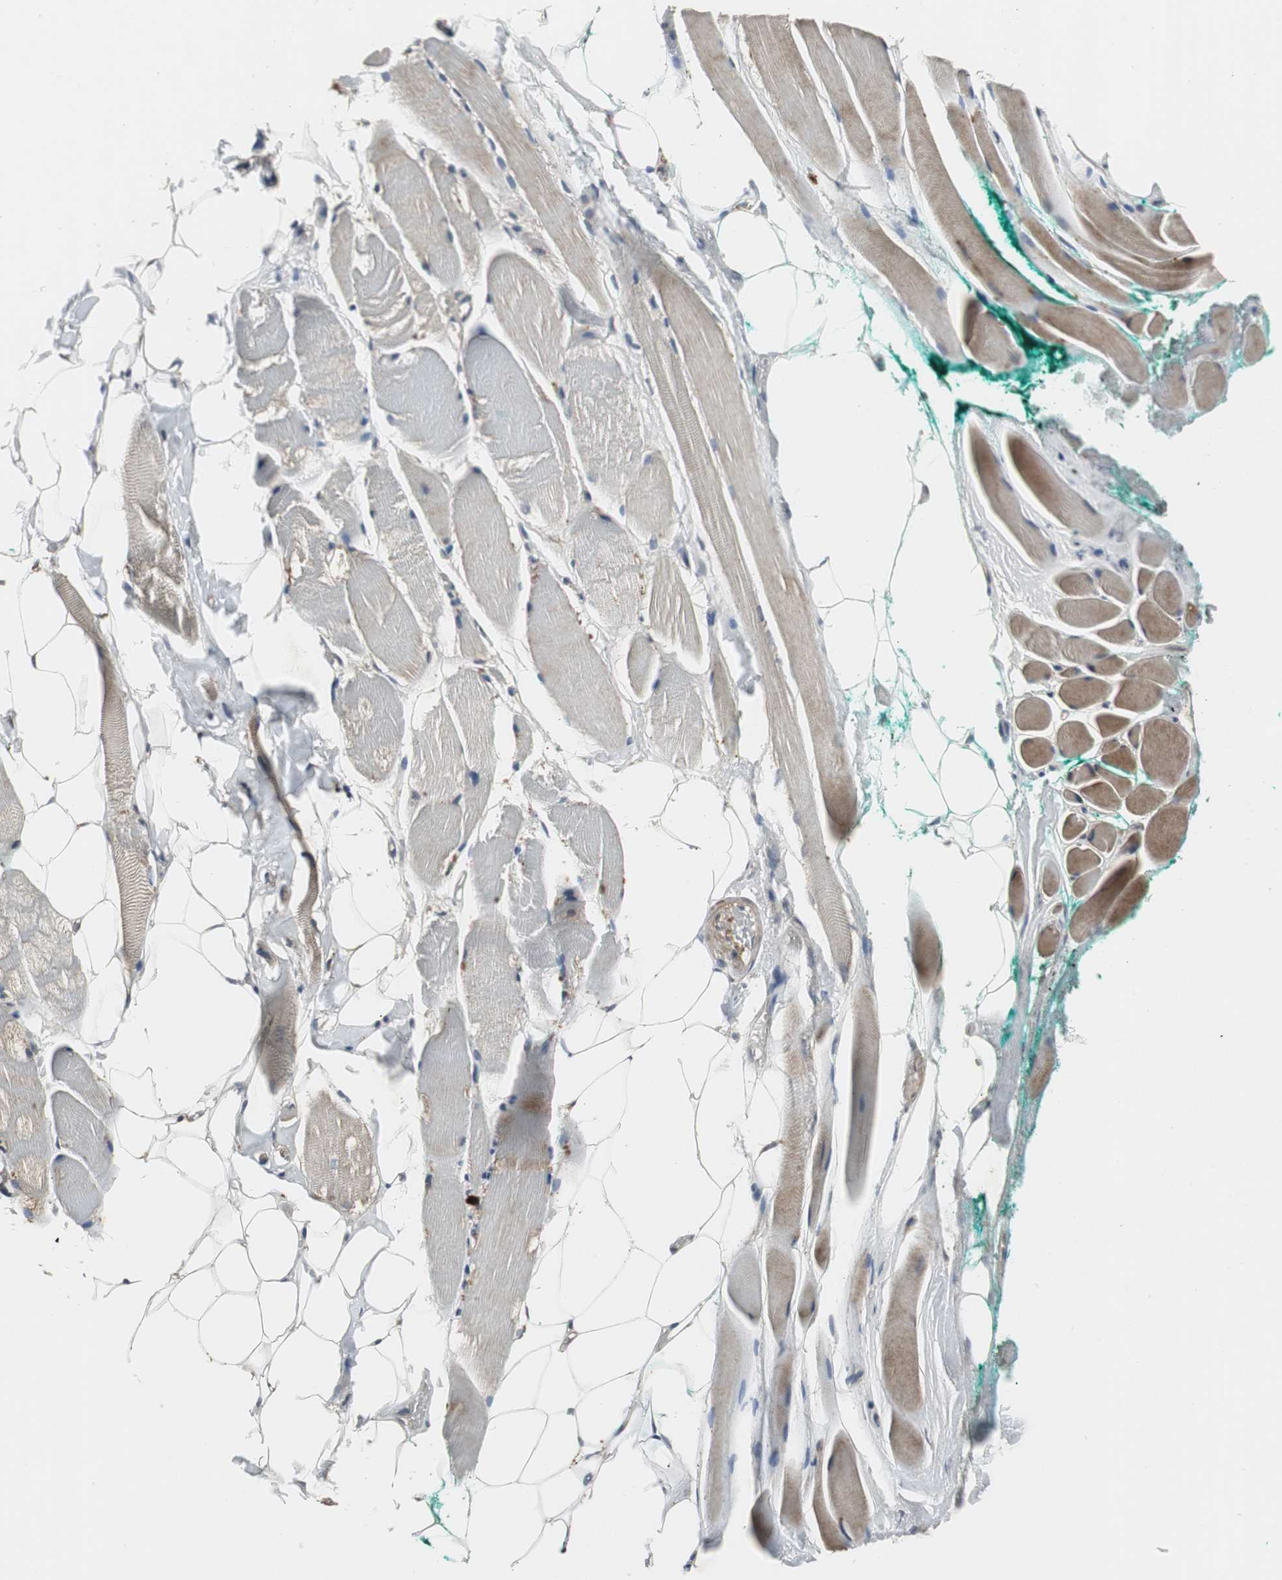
{"staining": {"intensity": "moderate", "quantity": "25%-75%", "location": "cytoplasmic/membranous"}, "tissue": "skeletal muscle", "cell_type": "Myocytes", "image_type": "normal", "snomed": [{"axis": "morphology", "description": "Normal tissue, NOS"}, {"axis": "topography", "description": "Skeletal muscle"}, {"axis": "topography", "description": "Peripheral nerve tissue"}], "caption": "IHC micrograph of unremarkable human skeletal muscle stained for a protein (brown), which shows medium levels of moderate cytoplasmic/membranous positivity in about 25%-75% of myocytes.", "gene": "PFDN1", "patient": {"sex": "female", "age": 84}}